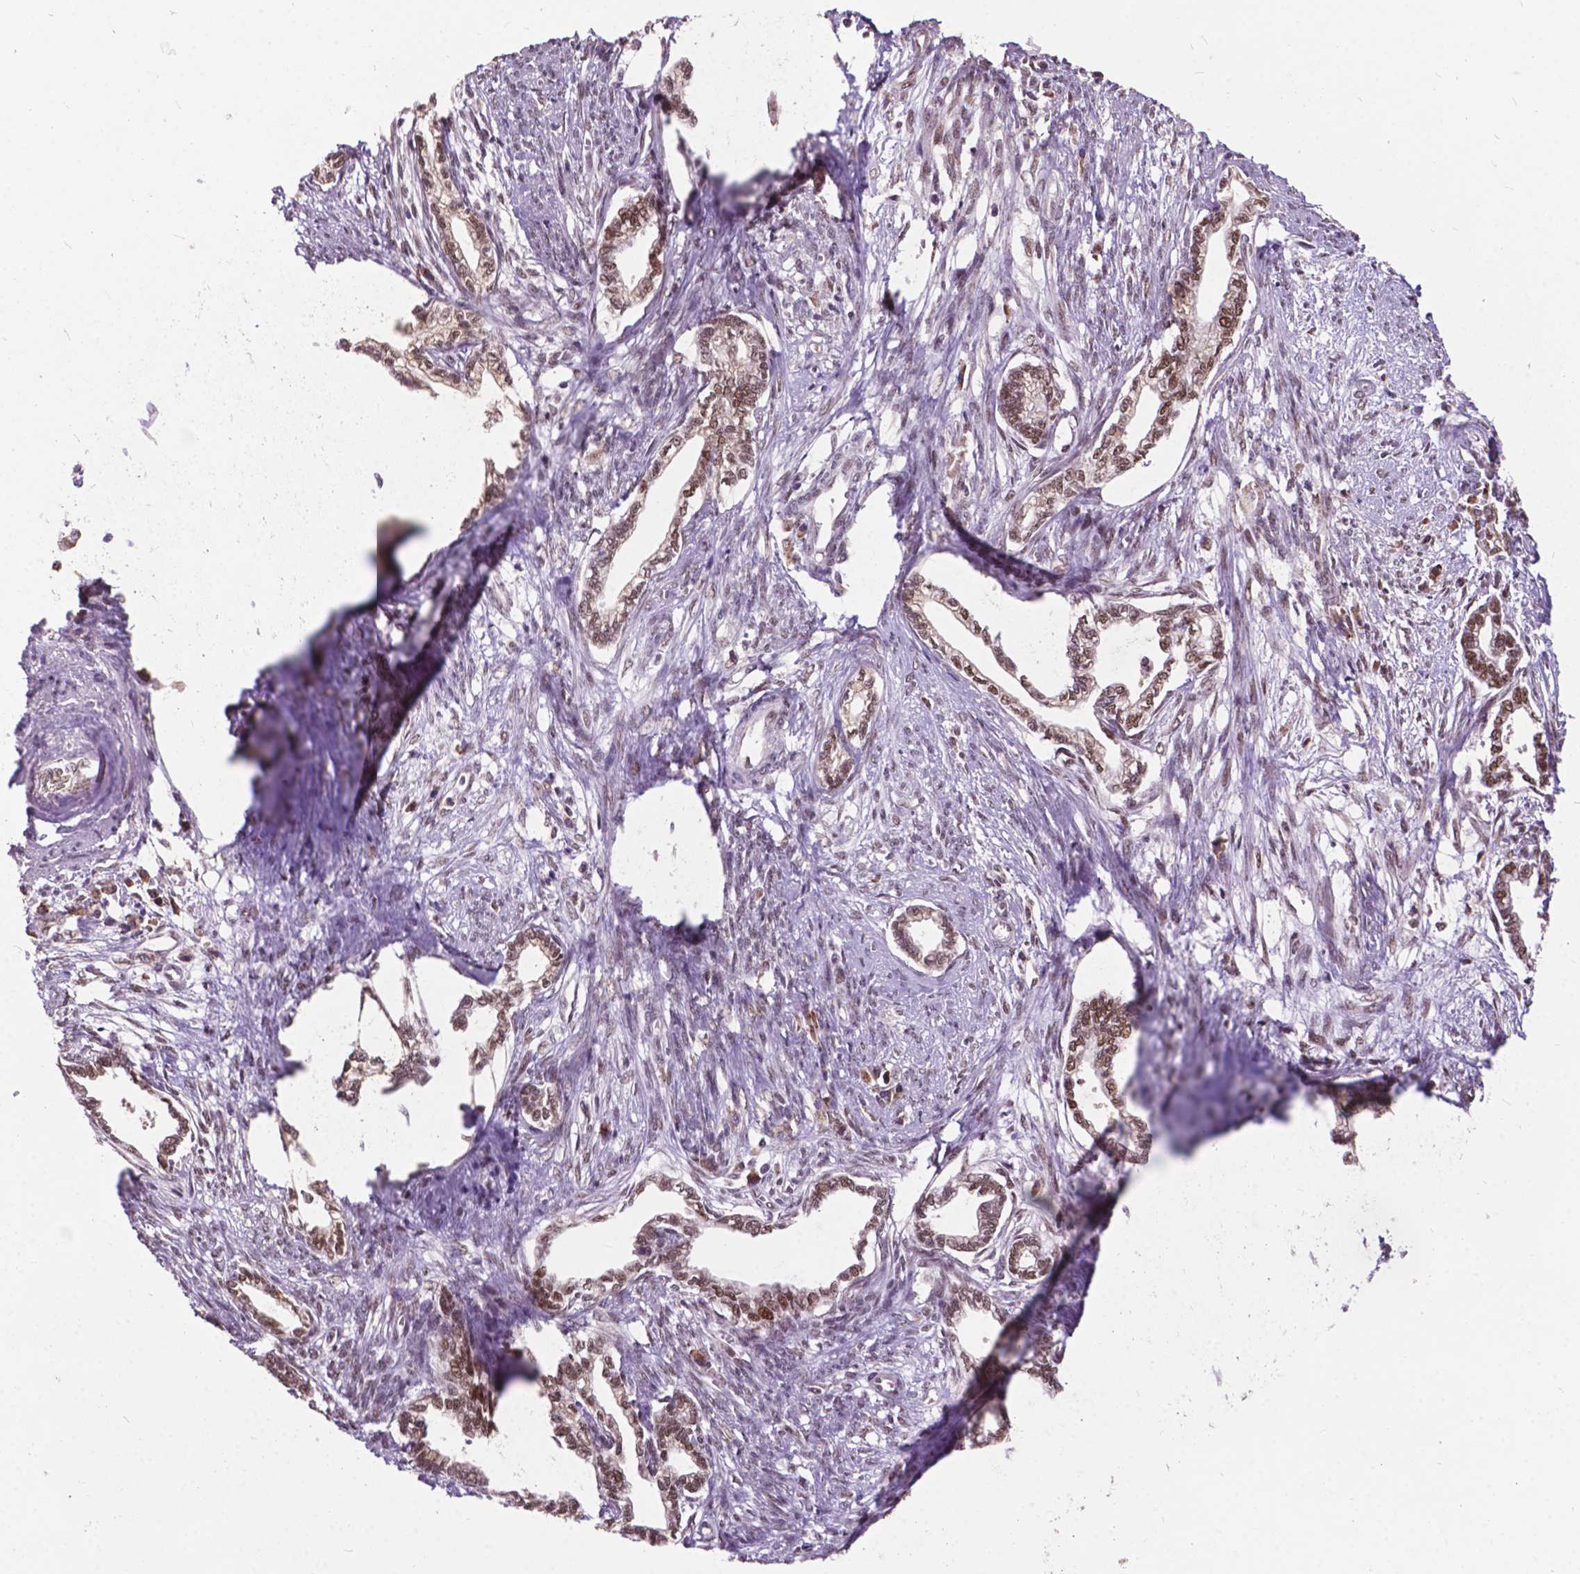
{"staining": {"intensity": "moderate", "quantity": ">75%", "location": "nuclear"}, "tissue": "cervical cancer", "cell_type": "Tumor cells", "image_type": "cancer", "snomed": [{"axis": "morphology", "description": "Adenocarcinoma, NOS"}, {"axis": "topography", "description": "Cervix"}], "caption": "A brown stain labels moderate nuclear positivity of a protein in cervical cancer (adenocarcinoma) tumor cells.", "gene": "MSH2", "patient": {"sex": "female", "age": 62}}